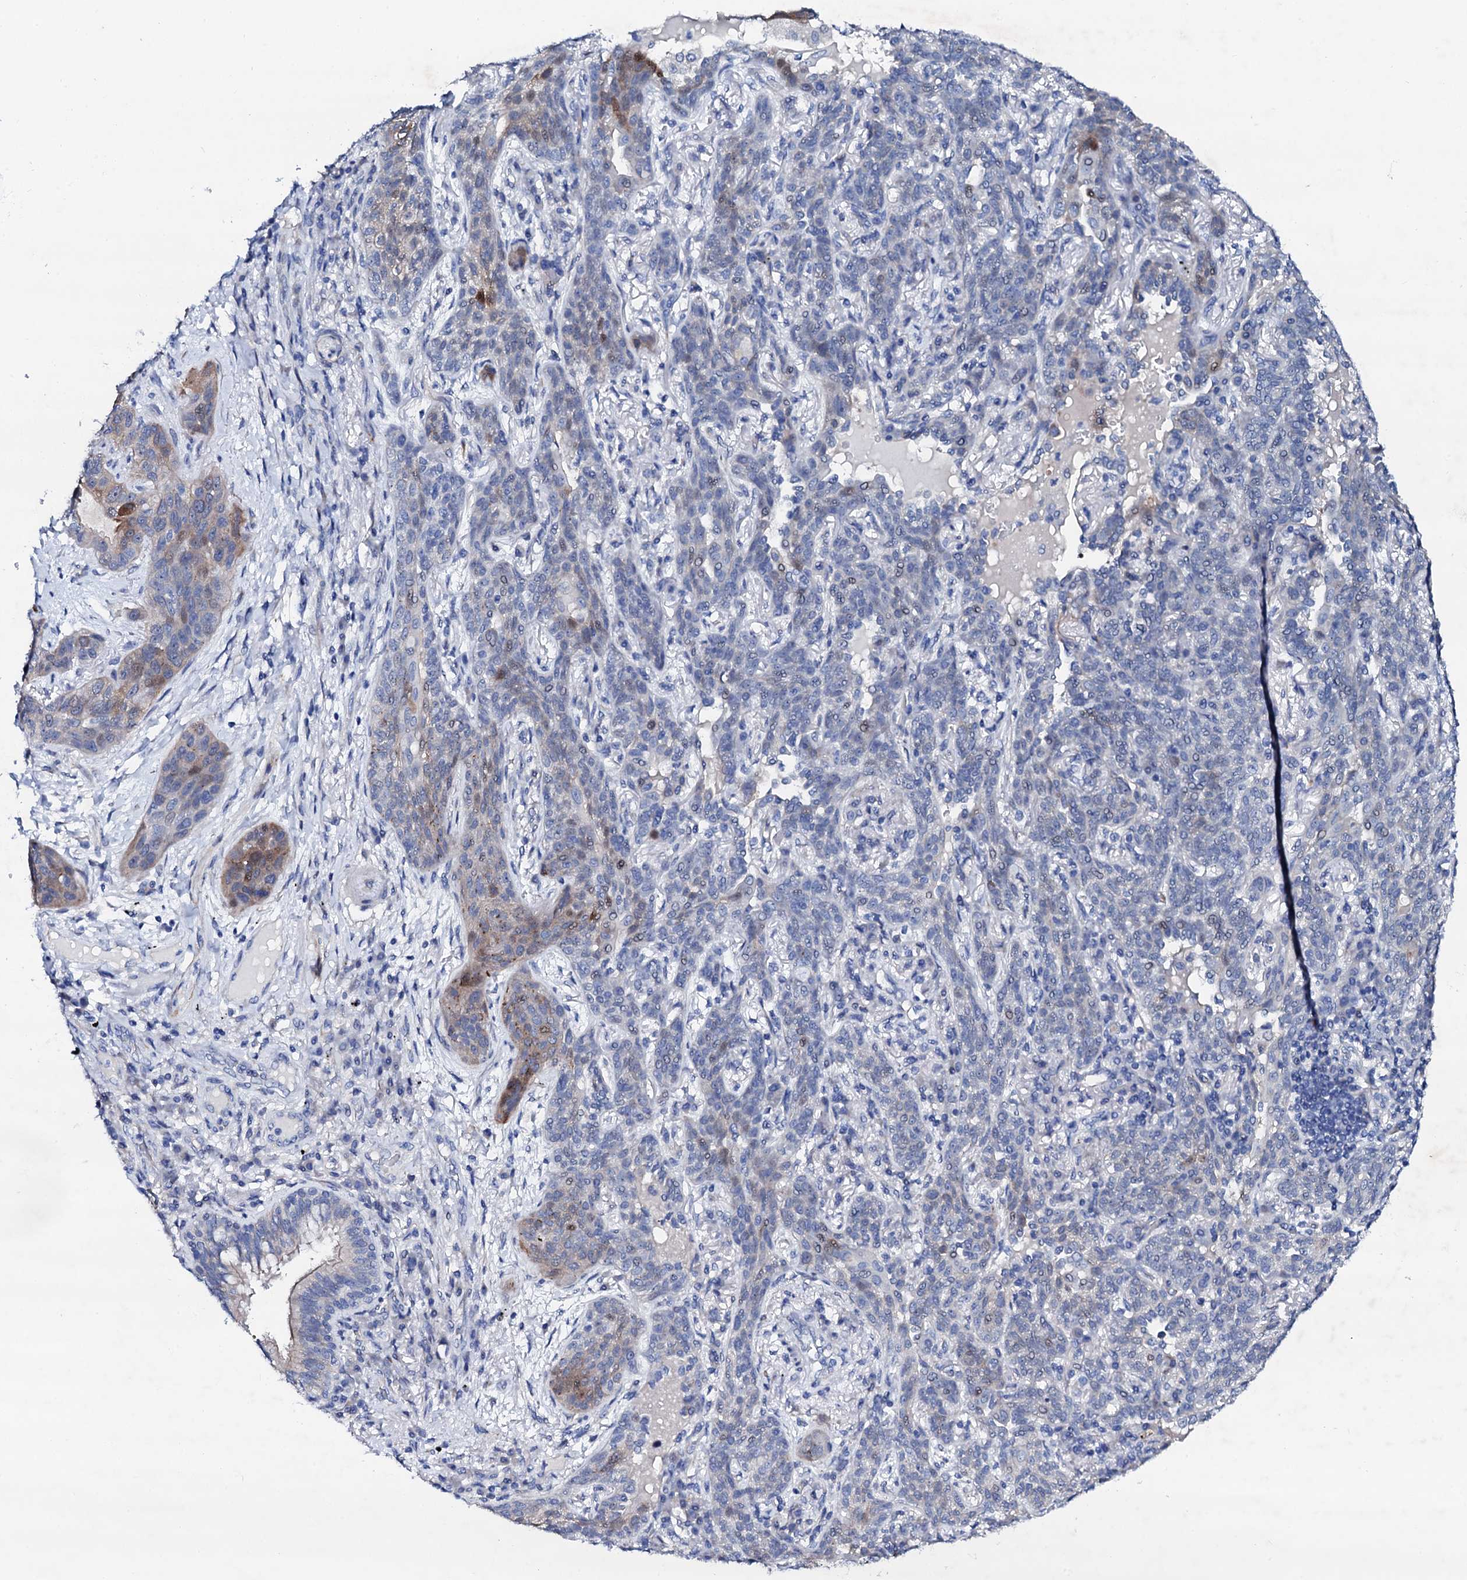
{"staining": {"intensity": "moderate", "quantity": "<25%", "location": "cytoplasmic/membranous"}, "tissue": "lung cancer", "cell_type": "Tumor cells", "image_type": "cancer", "snomed": [{"axis": "morphology", "description": "Squamous cell carcinoma, NOS"}, {"axis": "topography", "description": "Lung"}], "caption": "Immunohistochemistry (DAB) staining of human squamous cell carcinoma (lung) reveals moderate cytoplasmic/membranous protein positivity in approximately <25% of tumor cells.", "gene": "TRDN", "patient": {"sex": "female", "age": 70}}